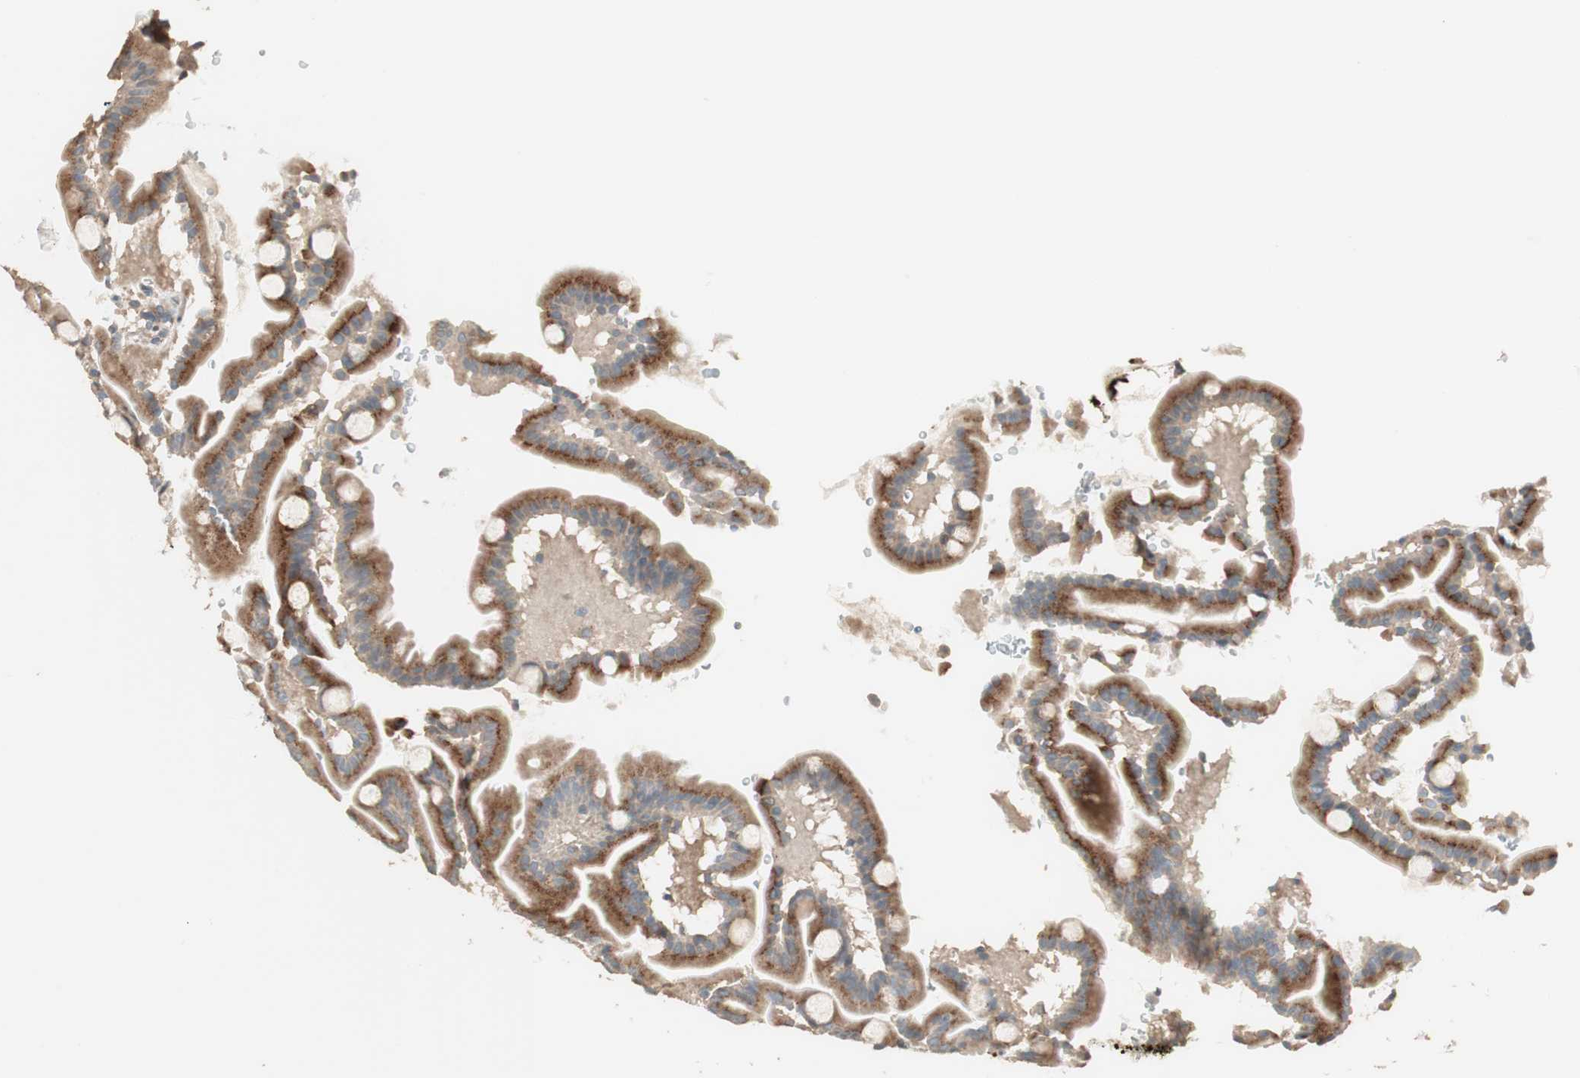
{"staining": {"intensity": "strong", "quantity": ">75%", "location": "cytoplasmic/membranous"}, "tissue": "duodenum", "cell_type": "Glandular cells", "image_type": "normal", "snomed": [{"axis": "morphology", "description": "Normal tissue, NOS"}, {"axis": "topography", "description": "Duodenum"}], "caption": "A high-resolution histopathology image shows immunohistochemistry (IHC) staining of benign duodenum, which displays strong cytoplasmic/membranous expression in about >75% of glandular cells.", "gene": "RARRES1", "patient": {"sex": "male", "age": 50}}